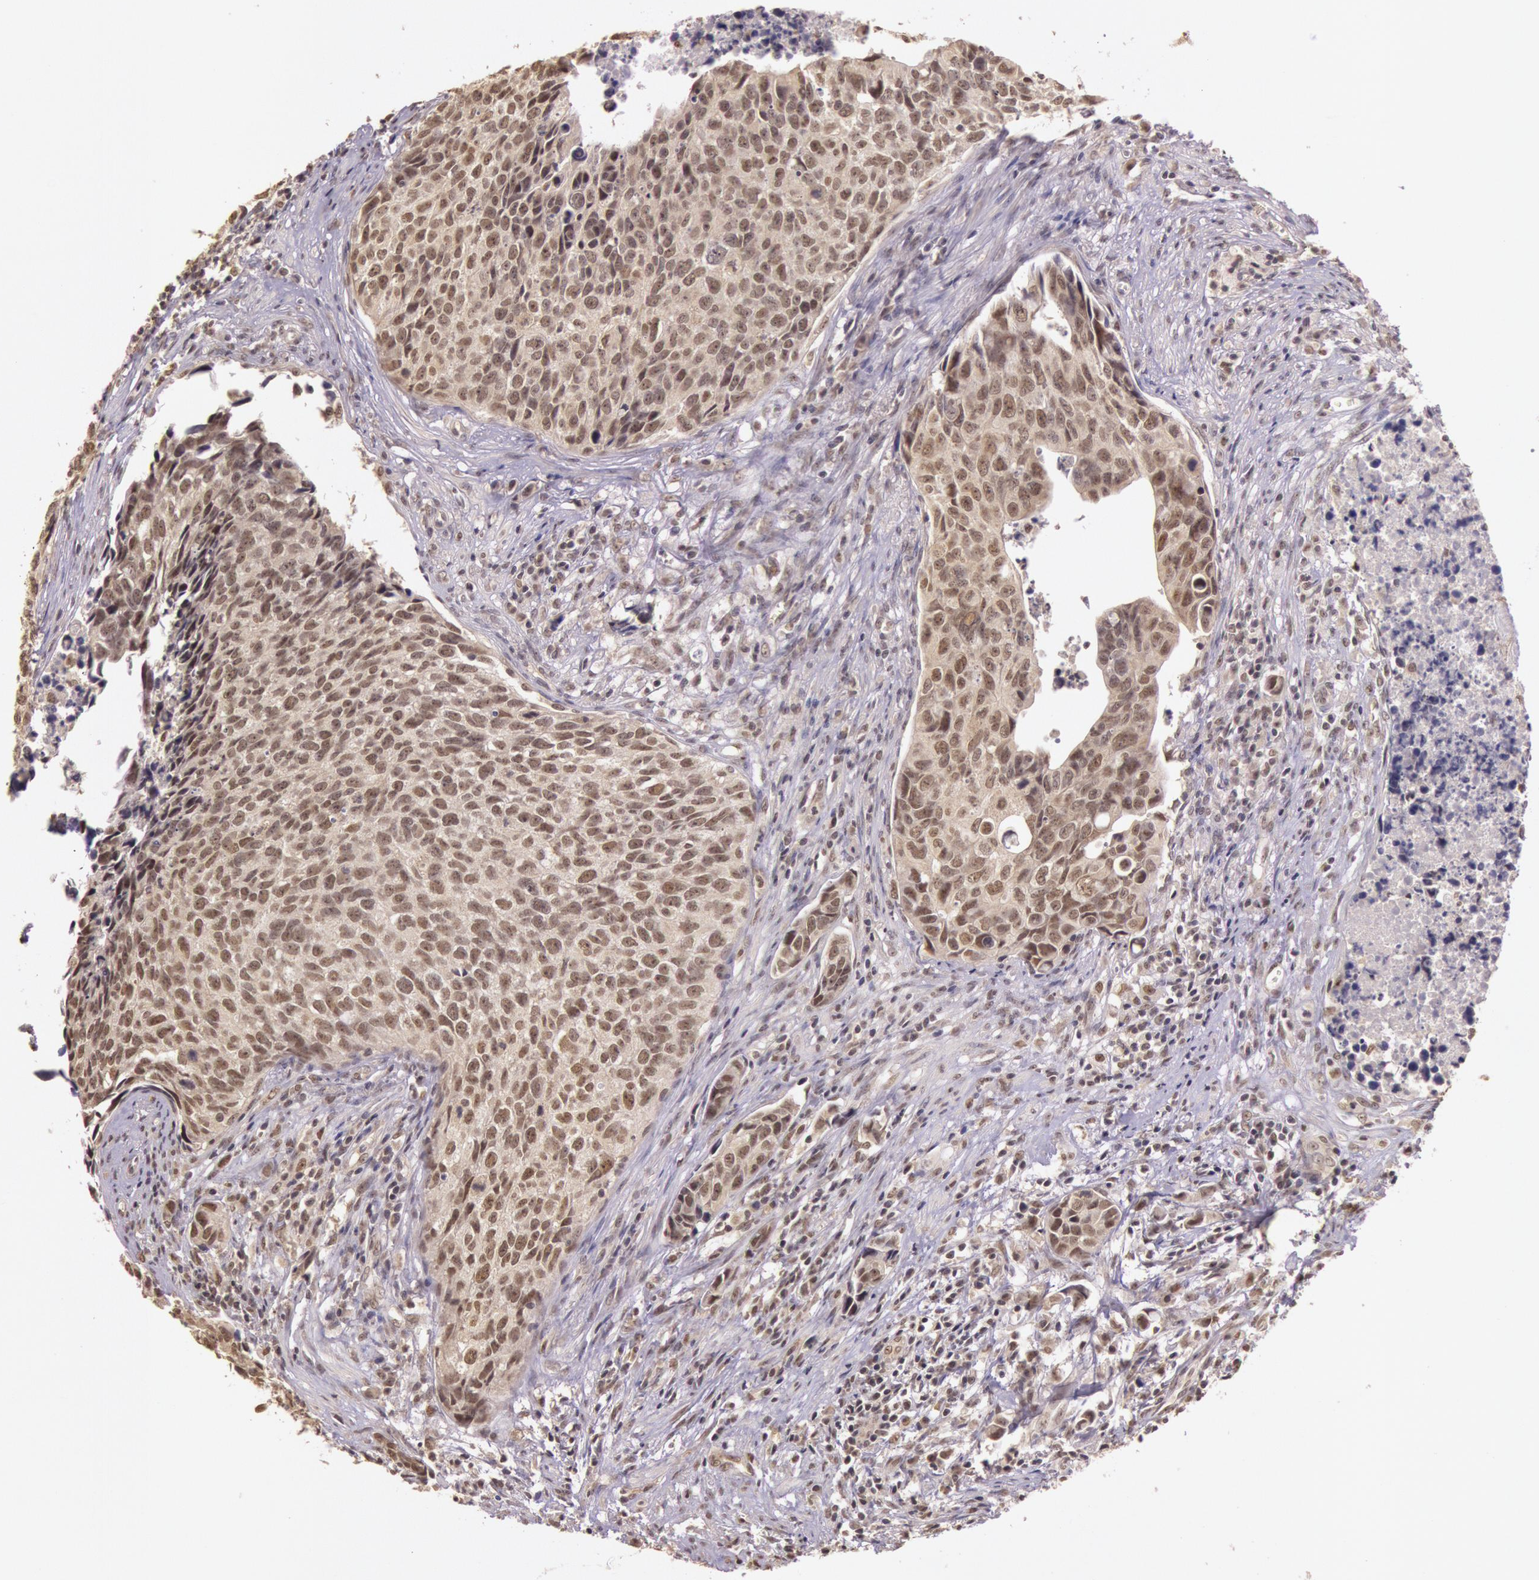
{"staining": {"intensity": "weak", "quantity": "25%-75%", "location": "cytoplasmic/membranous"}, "tissue": "urothelial cancer", "cell_type": "Tumor cells", "image_type": "cancer", "snomed": [{"axis": "morphology", "description": "Urothelial carcinoma, High grade"}, {"axis": "topography", "description": "Urinary bladder"}], "caption": "Immunohistochemical staining of high-grade urothelial carcinoma exhibits low levels of weak cytoplasmic/membranous protein expression in approximately 25%-75% of tumor cells.", "gene": "RTL10", "patient": {"sex": "male", "age": 81}}